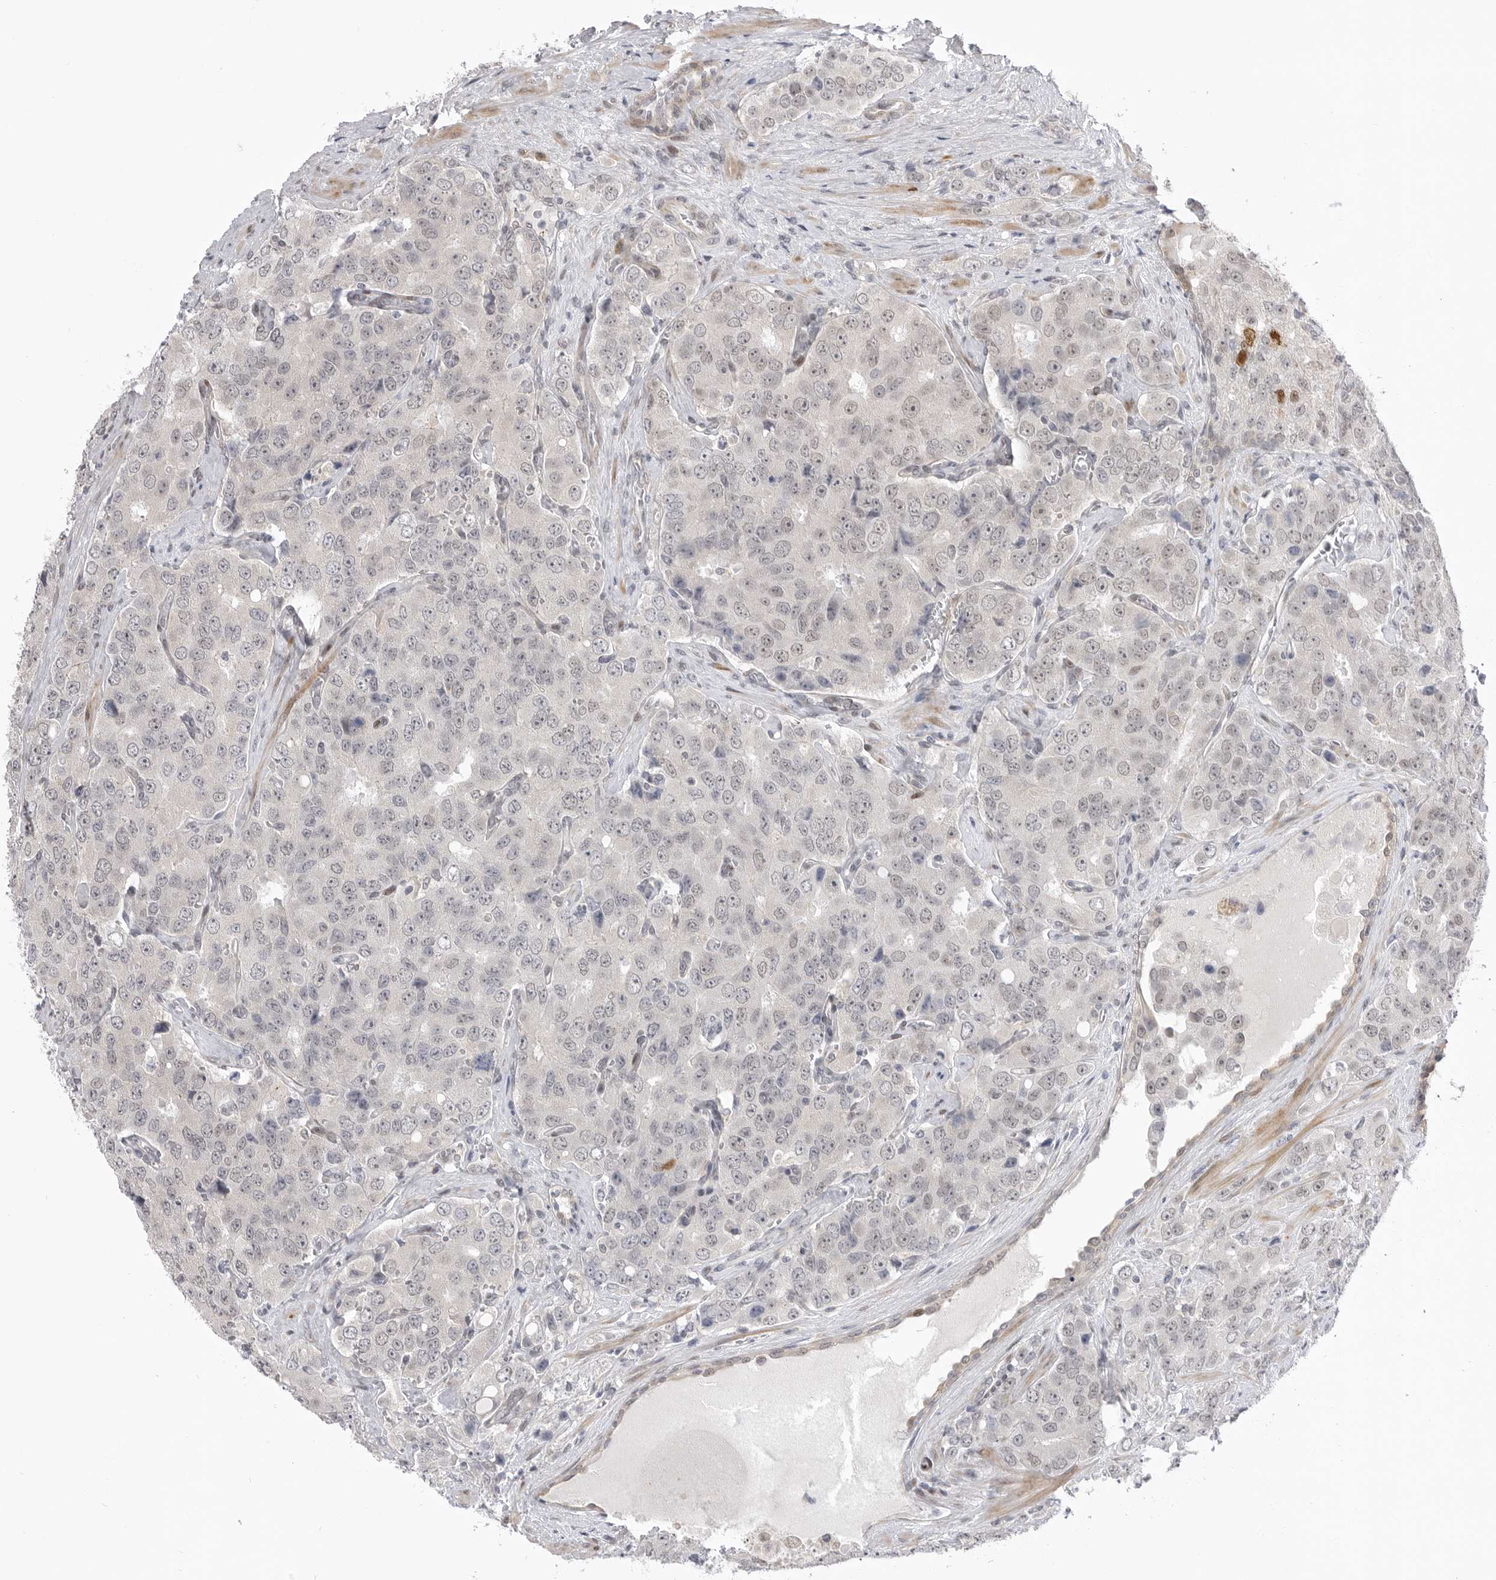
{"staining": {"intensity": "negative", "quantity": "none", "location": "none"}, "tissue": "prostate cancer", "cell_type": "Tumor cells", "image_type": "cancer", "snomed": [{"axis": "morphology", "description": "Adenocarcinoma, High grade"}, {"axis": "topography", "description": "Prostate"}], "caption": "Tumor cells are negative for protein expression in human prostate cancer (high-grade adenocarcinoma). (Brightfield microscopy of DAB (3,3'-diaminobenzidine) immunohistochemistry (IHC) at high magnification).", "gene": "GGT6", "patient": {"sex": "male", "age": 58}}